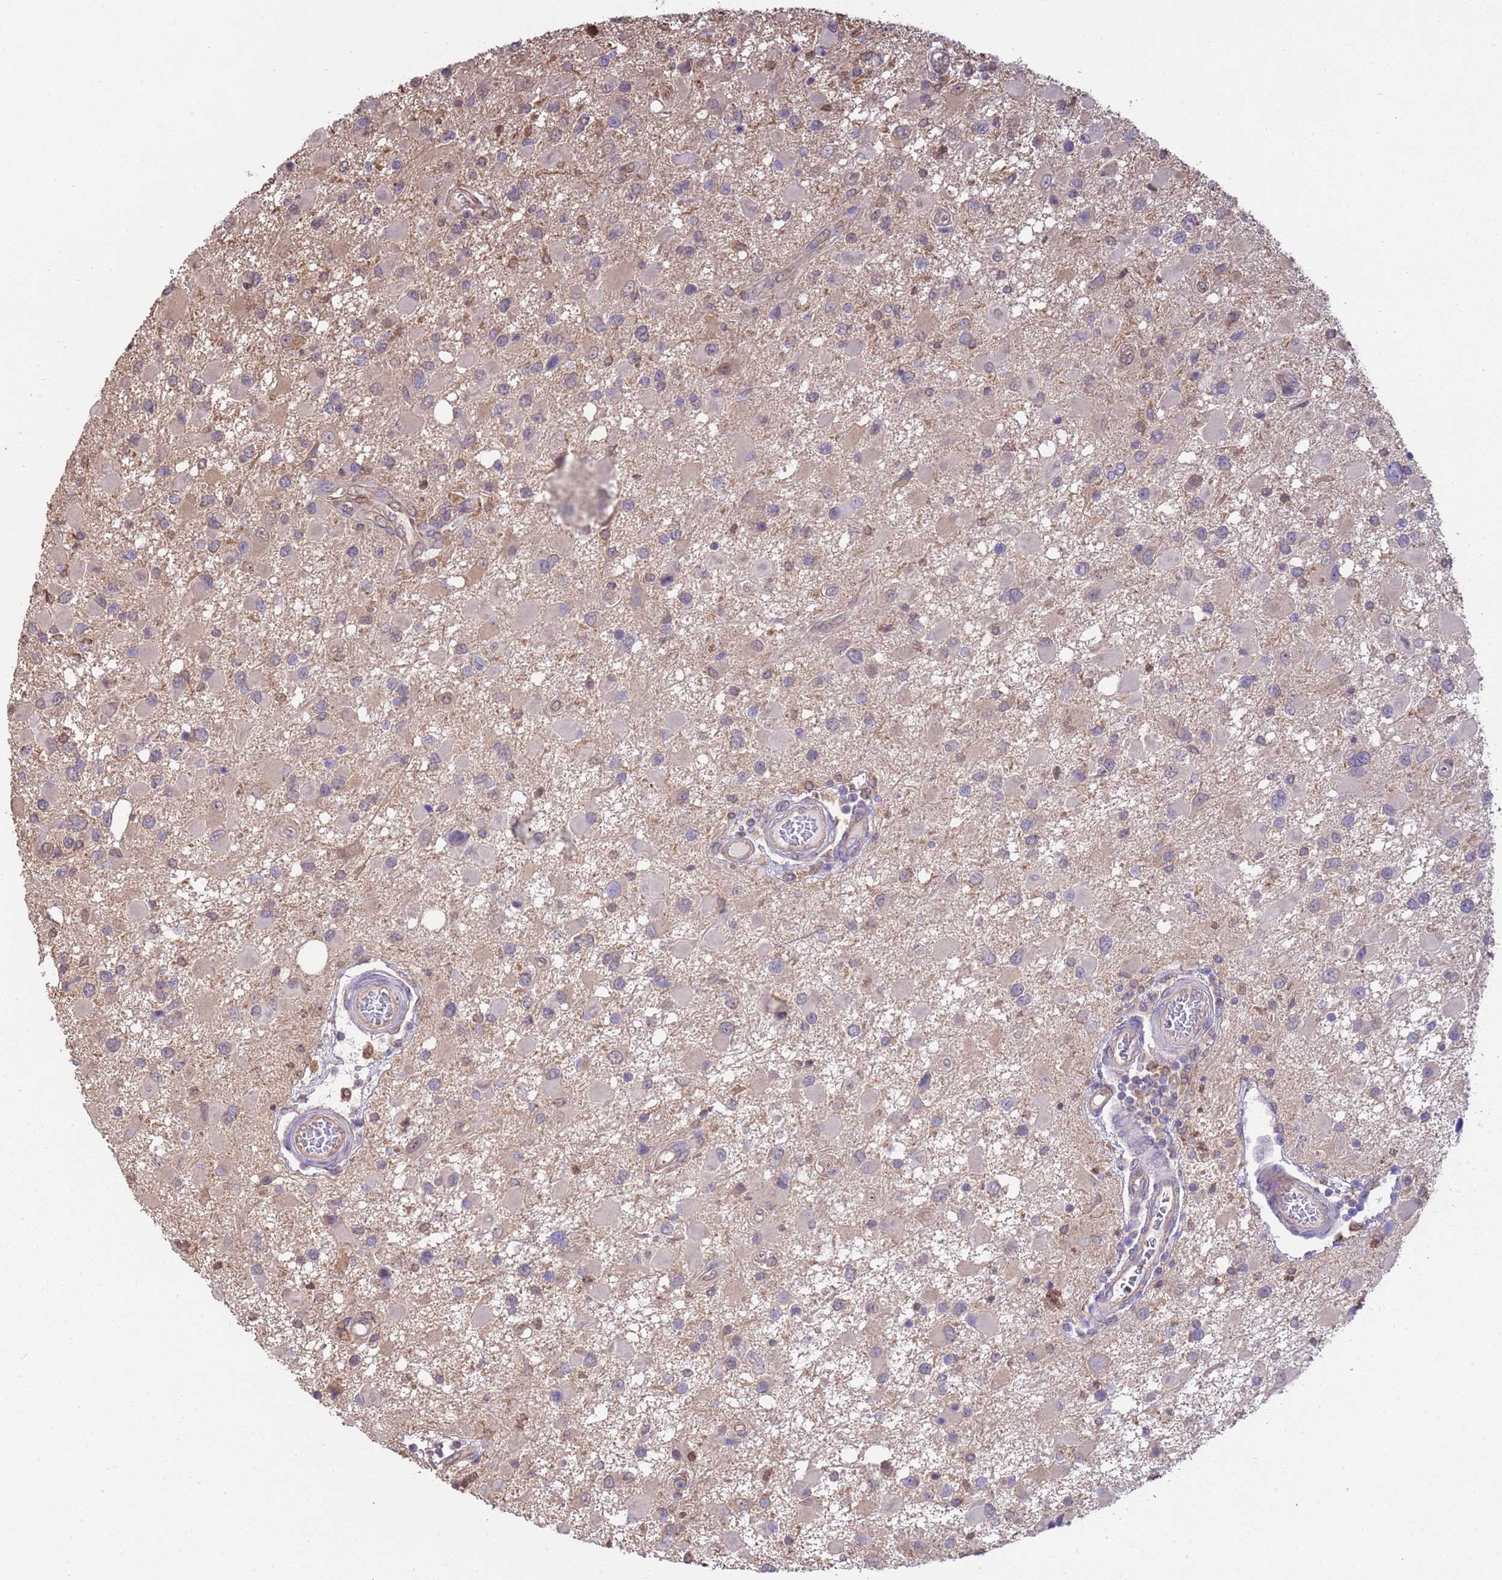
{"staining": {"intensity": "negative", "quantity": "none", "location": "none"}, "tissue": "glioma", "cell_type": "Tumor cells", "image_type": "cancer", "snomed": [{"axis": "morphology", "description": "Glioma, malignant, High grade"}, {"axis": "topography", "description": "Brain"}], "caption": "IHC of glioma shows no staining in tumor cells.", "gene": "NPHP1", "patient": {"sex": "male", "age": 53}}